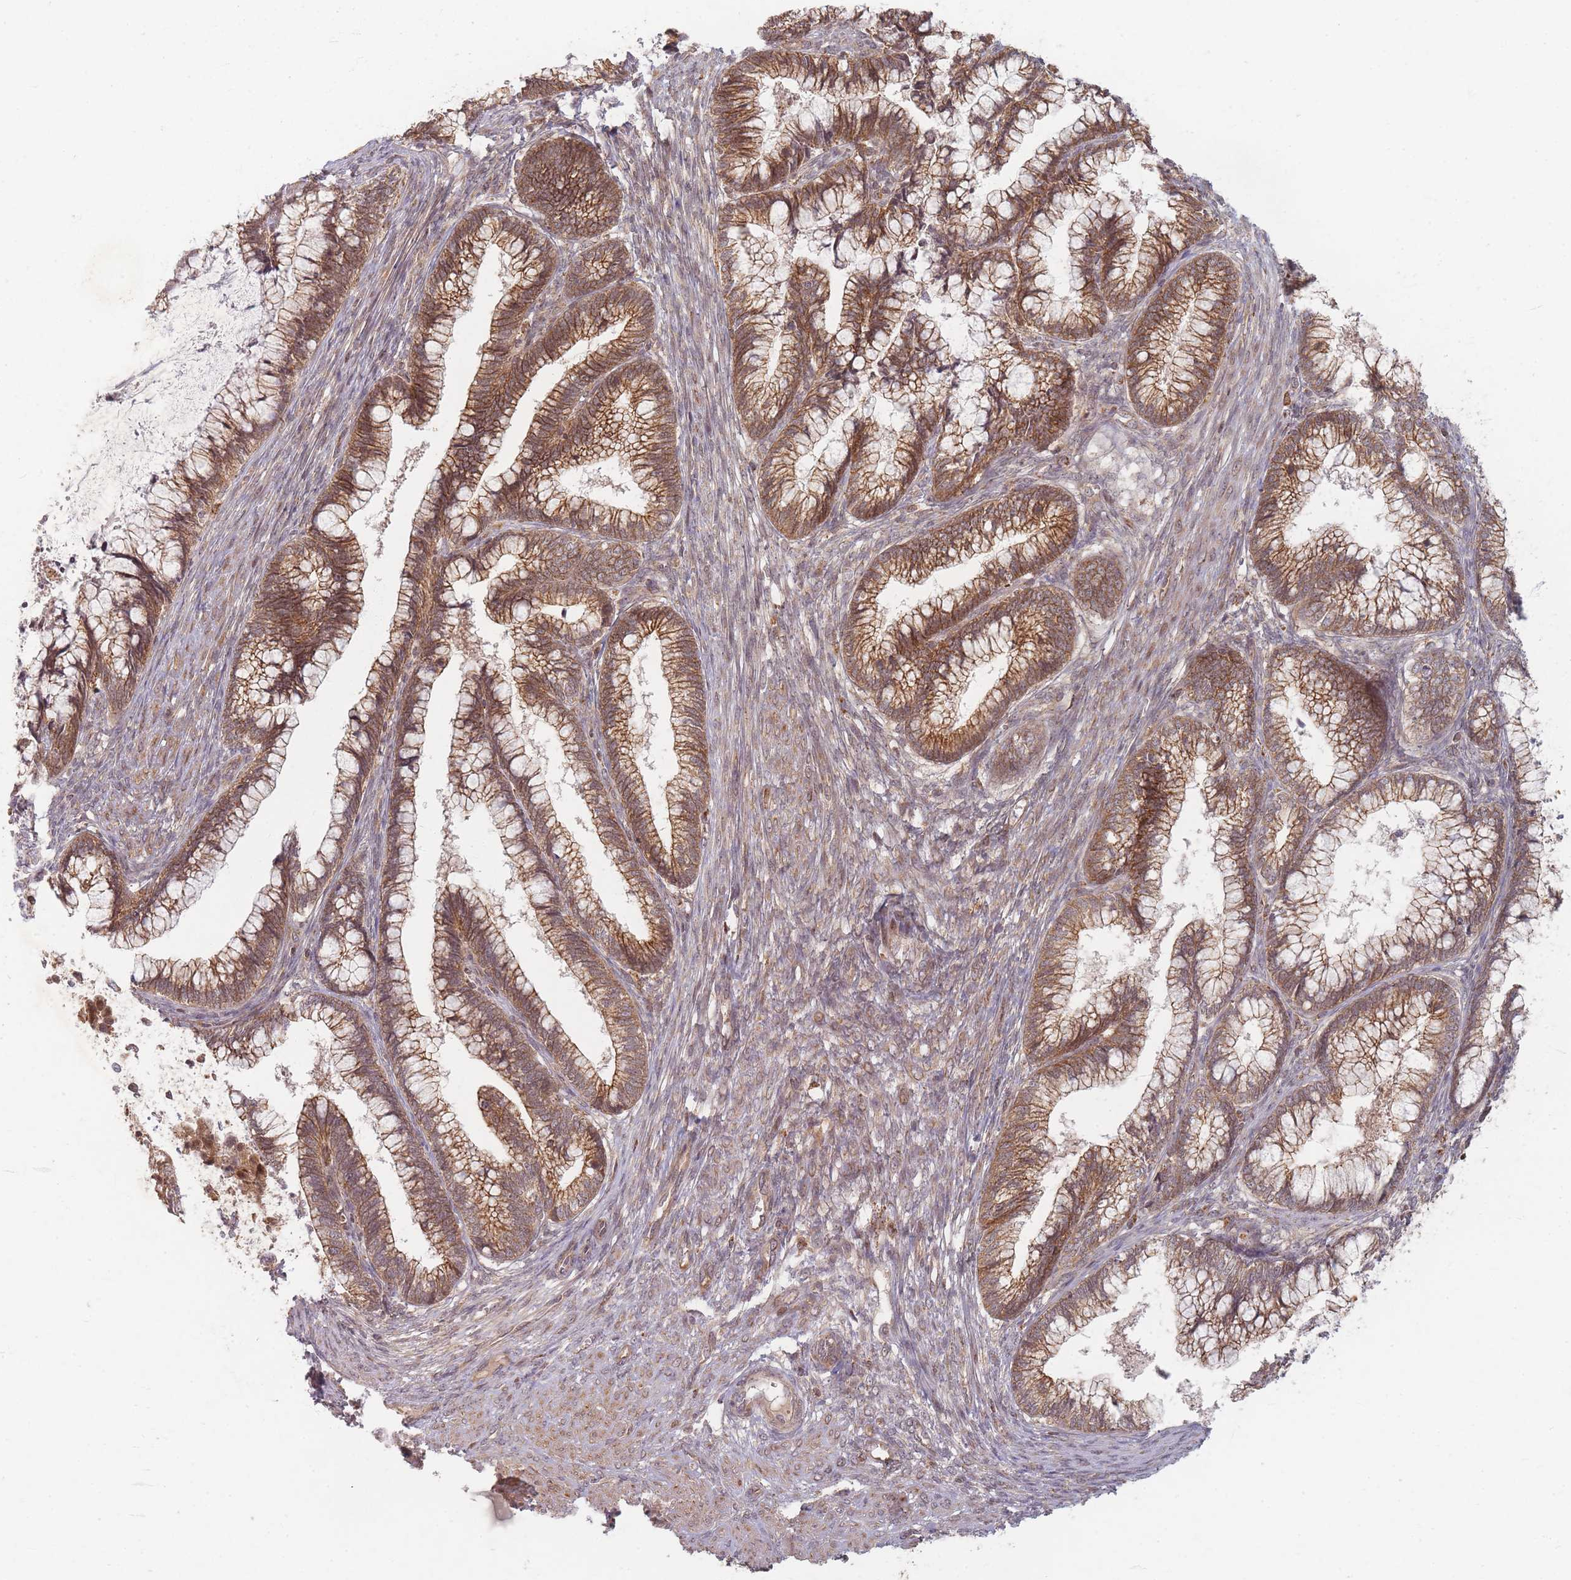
{"staining": {"intensity": "moderate", "quantity": ">75%", "location": "cytoplasmic/membranous,nuclear"}, "tissue": "cervical cancer", "cell_type": "Tumor cells", "image_type": "cancer", "snomed": [{"axis": "morphology", "description": "Adenocarcinoma, NOS"}, {"axis": "topography", "description": "Cervix"}], "caption": "Immunohistochemical staining of human cervical adenocarcinoma displays moderate cytoplasmic/membranous and nuclear protein positivity in approximately >75% of tumor cells. (Brightfield microscopy of DAB IHC at high magnification).", "gene": "RADX", "patient": {"sex": "female", "age": 44}}